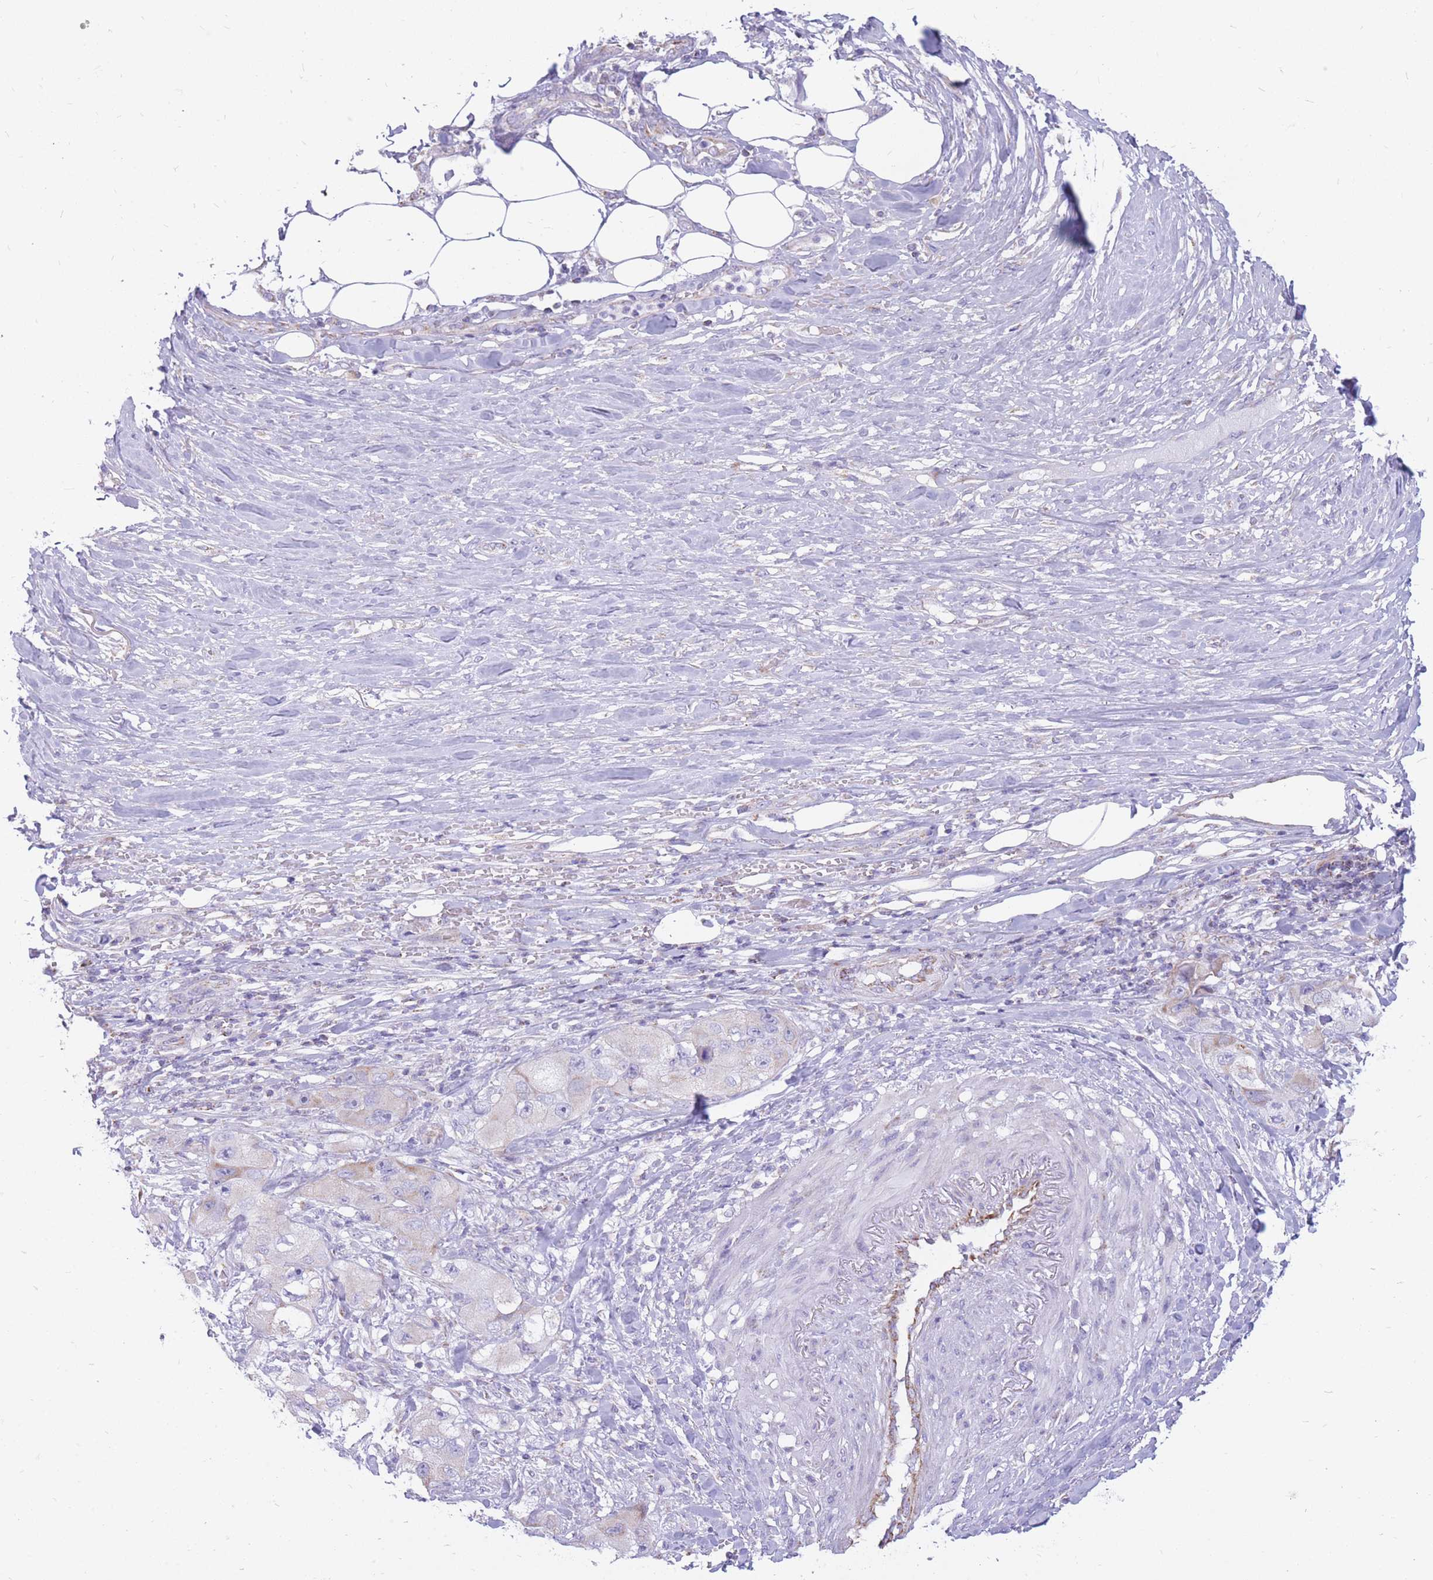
{"staining": {"intensity": "weak", "quantity": "<25%", "location": "cytoplasmic/membranous"}, "tissue": "skin cancer", "cell_type": "Tumor cells", "image_type": "cancer", "snomed": [{"axis": "morphology", "description": "Squamous cell carcinoma, NOS"}, {"axis": "topography", "description": "Skin"}, {"axis": "topography", "description": "Subcutis"}], "caption": "DAB immunohistochemical staining of human skin squamous cell carcinoma demonstrates no significant staining in tumor cells.", "gene": "PCSK1", "patient": {"sex": "male", "age": 73}}